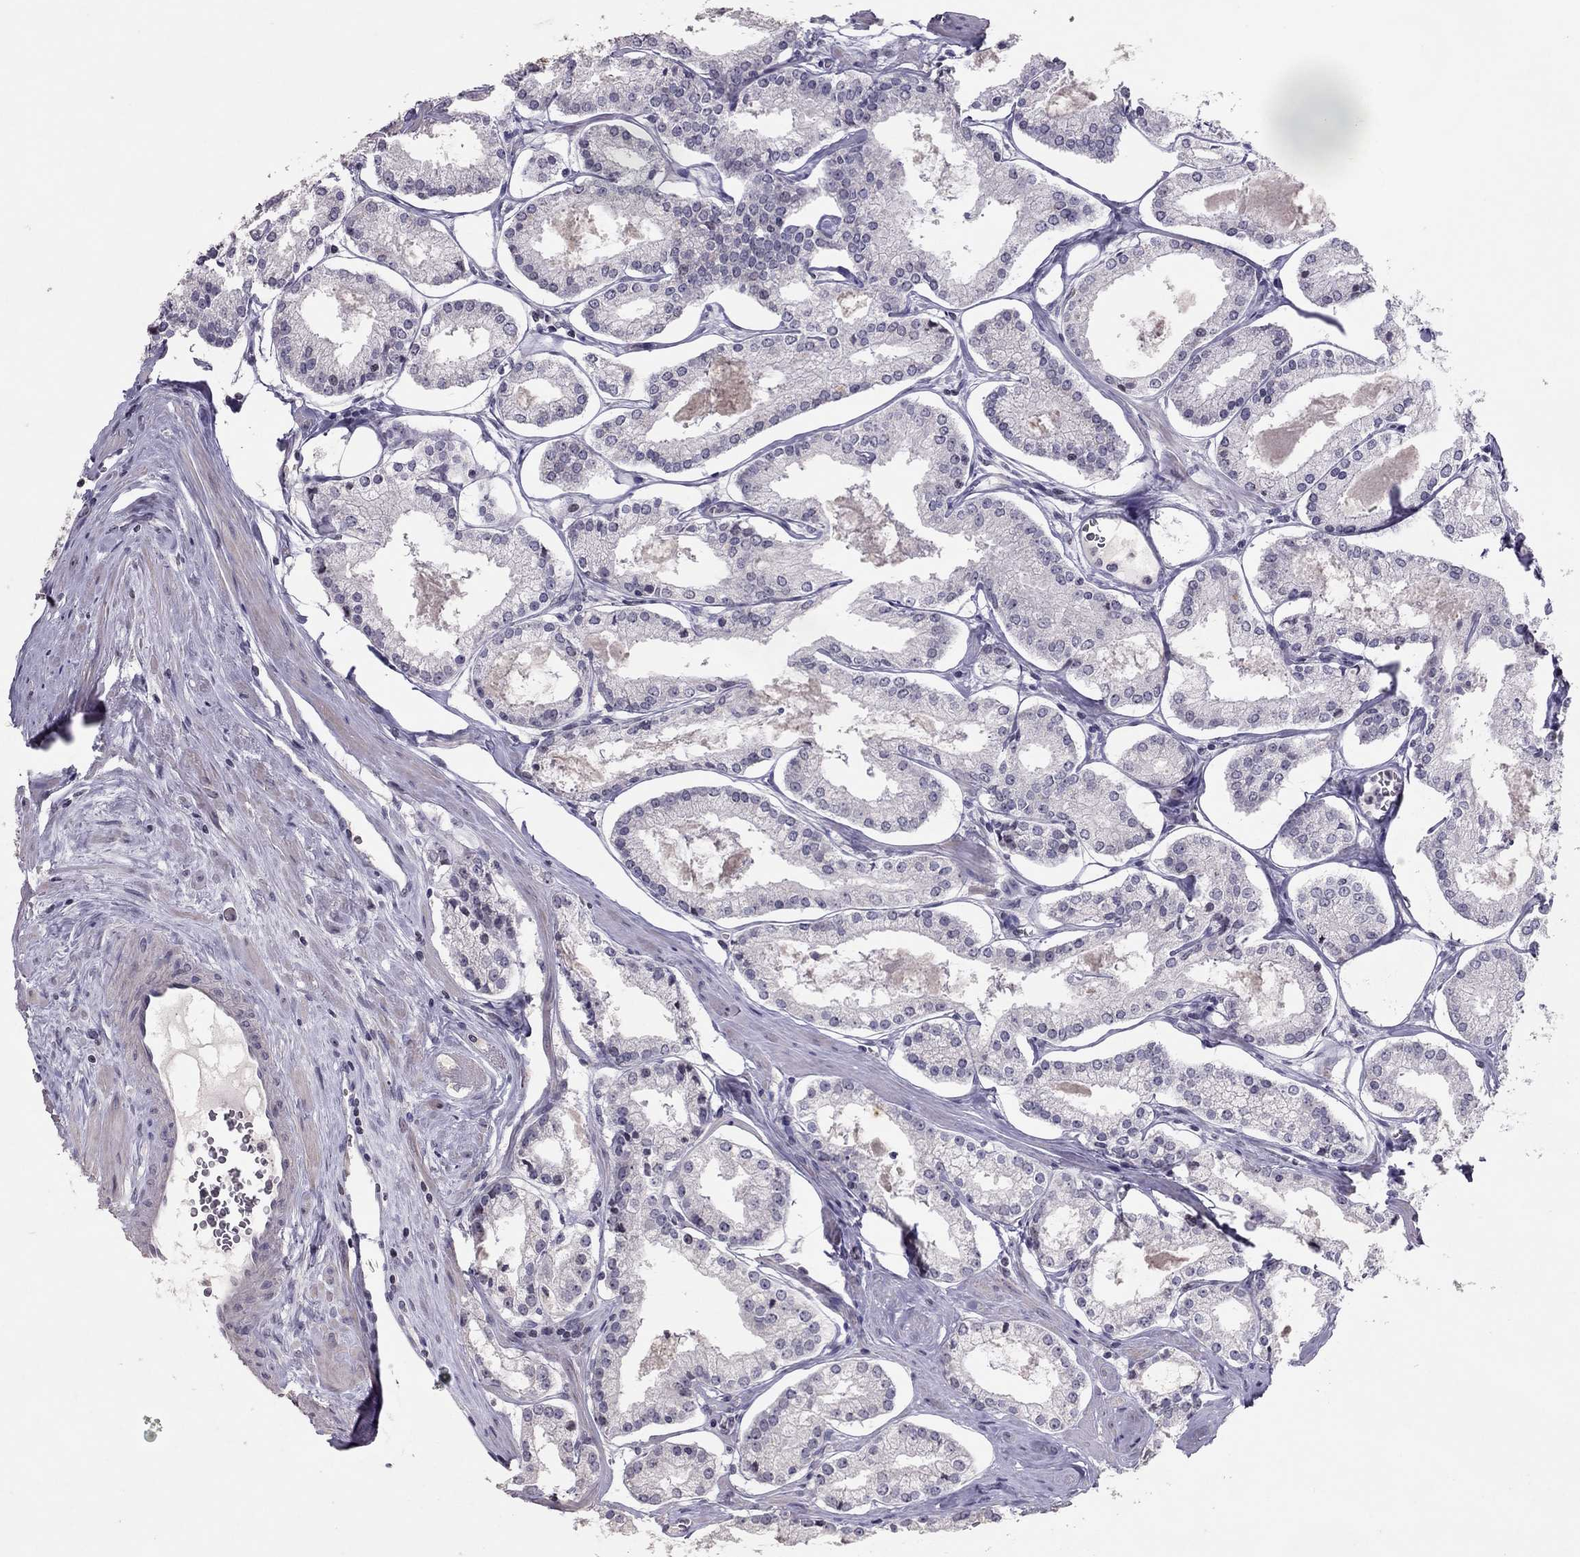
{"staining": {"intensity": "negative", "quantity": "none", "location": "none"}, "tissue": "prostate cancer", "cell_type": "Tumor cells", "image_type": "cancer", "snomed": [{"axis": "morphology", "description": "Adenocarcinoma, NOS"}, {"axis": "topography", "description": "Prostate"}], "caption": "Immunohistochemistry (IHC) of prostate cancer demonstrates no expression in tumor cells.", "gene": "TSHB", "patient": {"sex": "male", "age": 72}}